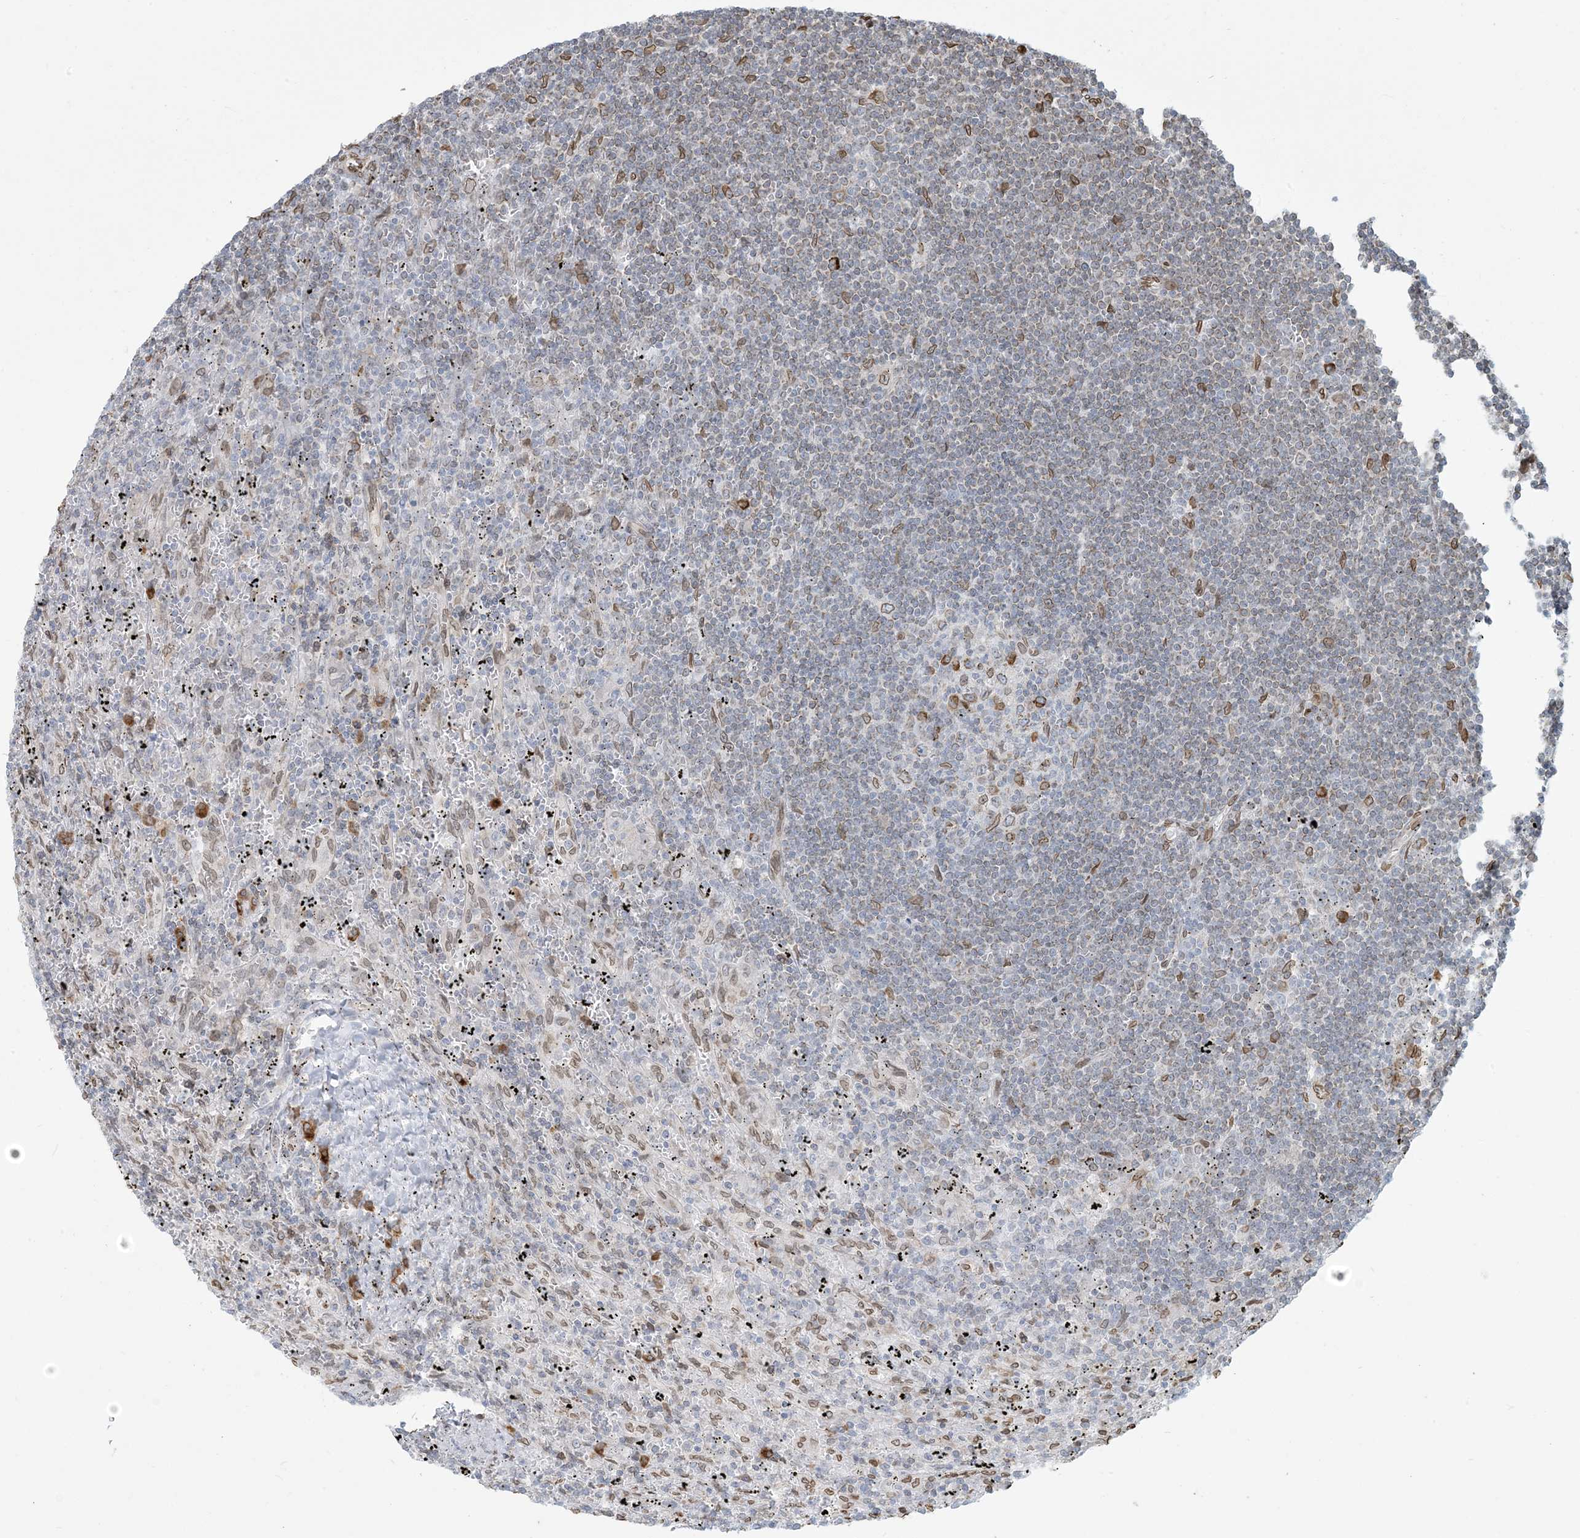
{"staining": {"intensity": "negative", "quantity": "none", "location": "none"}, "tissue": "lymphoma", "cell_type": "Tumor cells", "image_type": "cancer", "snomed": [{"axis": "morphology", "description": "Malignant lymphoma, non-Hodgkin's type, Low grade"}, {"axis": "topography", "description": "Spleen"}], "caption": "This histopathology image is of malignant lymphoma, non-Hodgkin's type (low-grade) stained with immunohistochemistry to label a protein in brown with the nuclei are counter-stained blue. There is no expression in tumor cells. (Brightfield microscopy of DAB (3,3'-diaminobenzidine) immunohistochemistry (IHC) at high magnification).", "gene": "WWP1", "patient": {"sex": "male", "age": 76}}